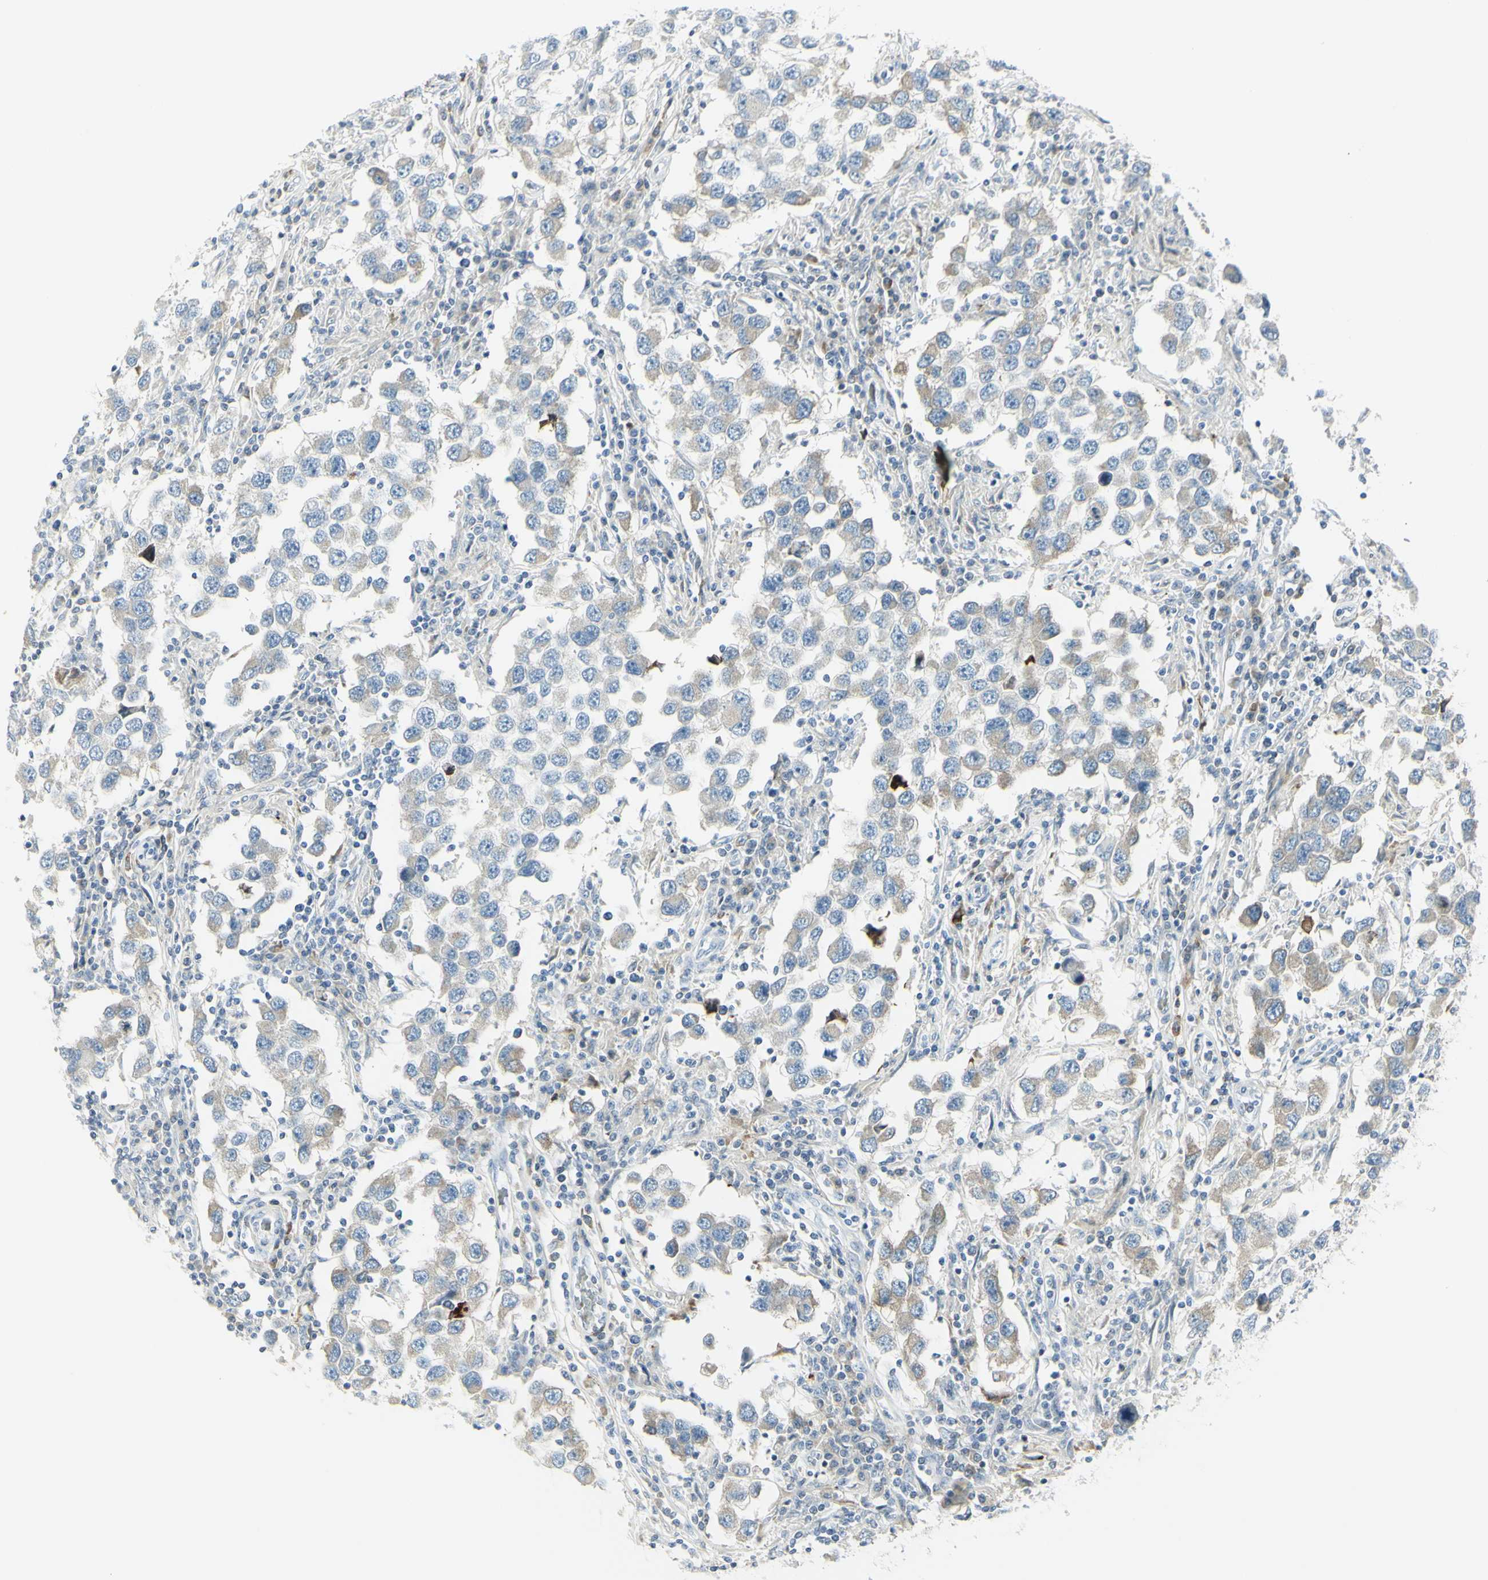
{"staining": {"intensity": "weak", "quantity": "25%-75%", "location": "cytoplasmic/membranous"}, "tissue": "testis cancer", "cell_type": "Tumor cells", "image_type": "cancer", "snomed": [{"axis": "morphology", "description": "Carcinoma, Embryonal, NOS"}, {"axis": "topography", "description": "Testis"}], "caption": "This histopathology image shows immunohistochemistry staining of human testis embryonal carcinoma, with low weak cytoplasmic/membranous positivity in approximately 25%-75% of tumor cells.", "gene": "MDK", "patient": {"sex": "male", "age": 21}}